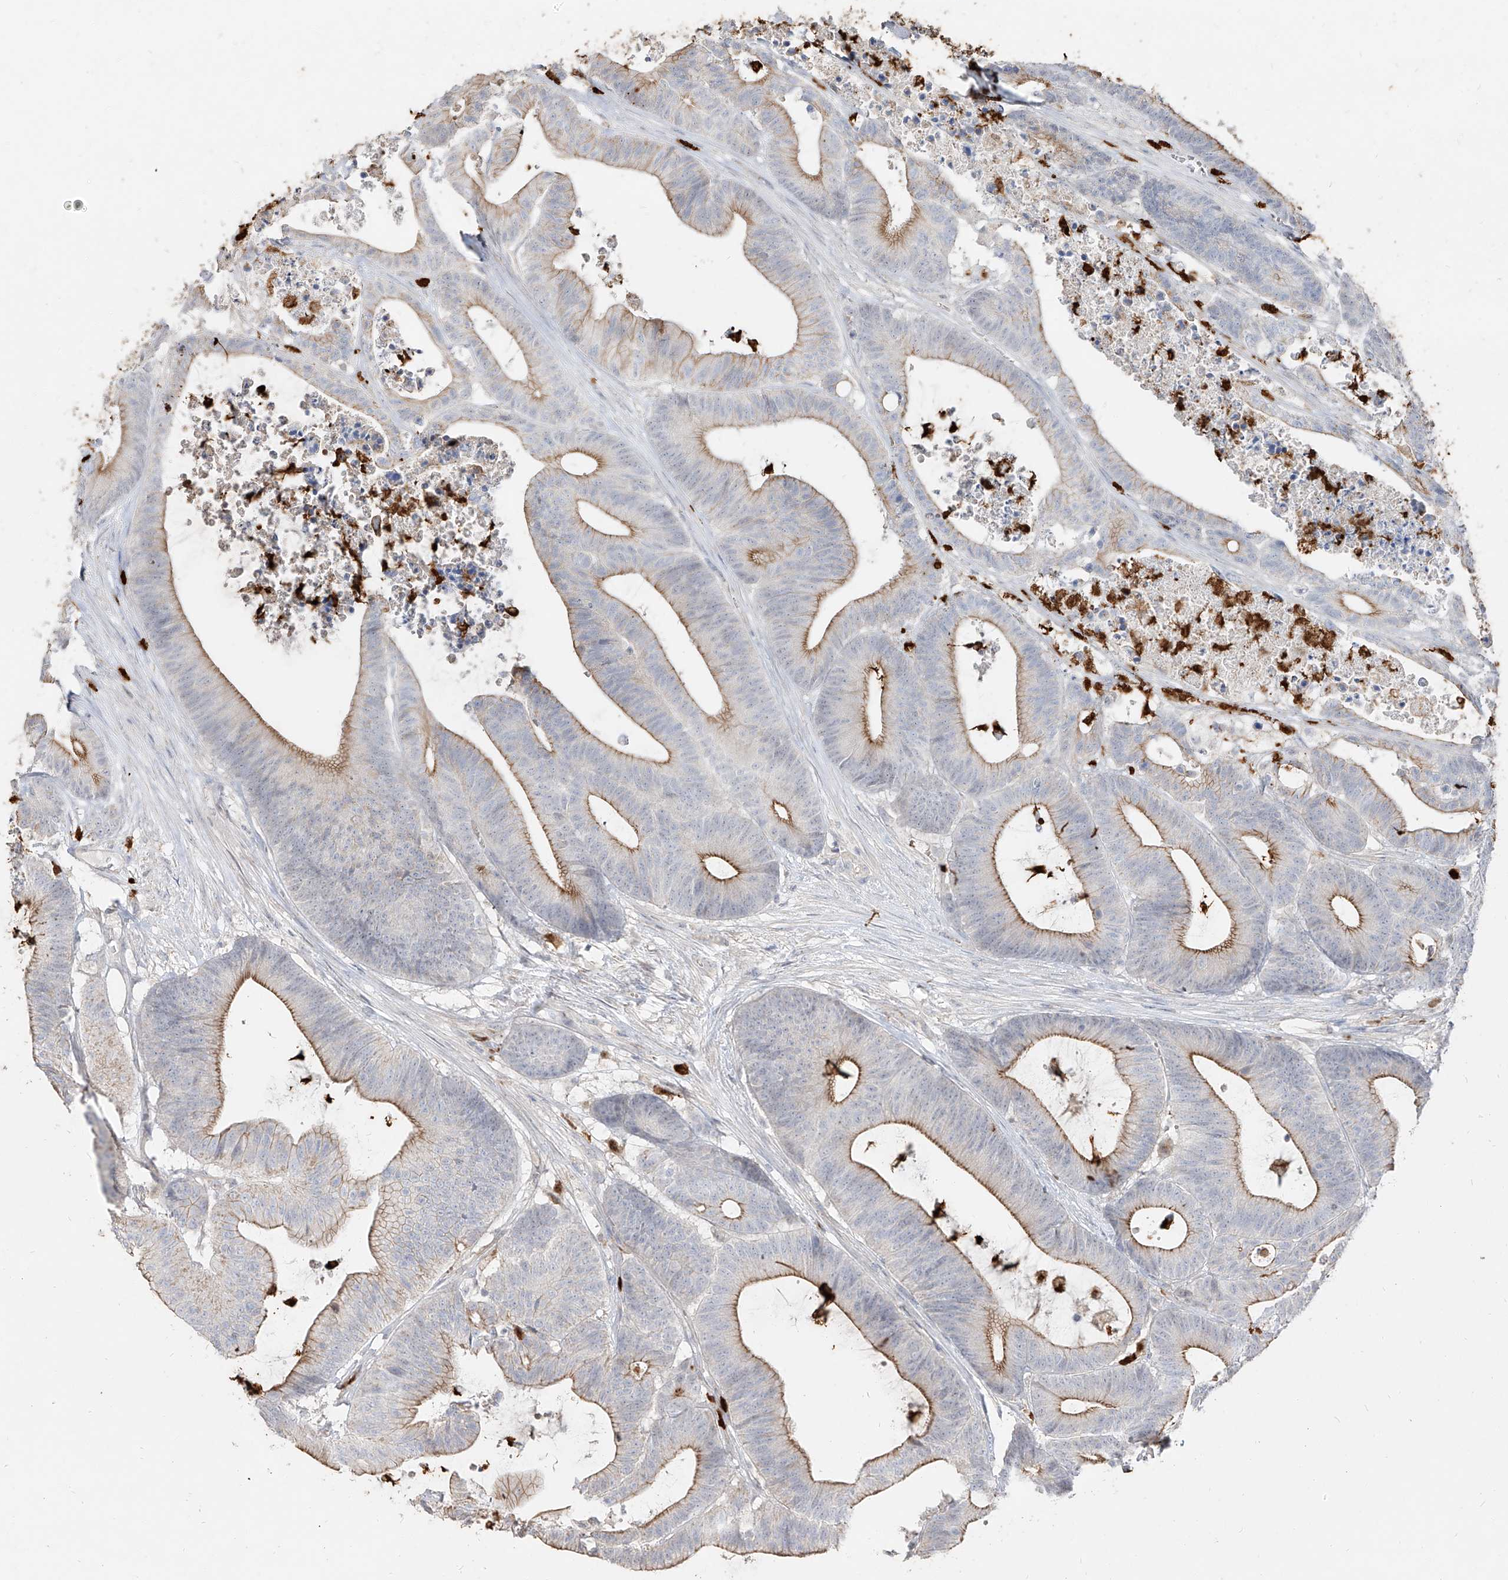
{"staining": {"intensity": "moderate", "quantity": "25%-75%", "location": "cytoplasmic/membranous"}, "tissue": "colorectal cancer", "cell_type": "Tumor cells", "image_type": "cancer", "snomed": [{"axis": "morphology", "description": "Adenocarcinoma, NOS"}, {"axis": "topography", "description": "Colon"}], "caption": "Human adenocarcinoma (colorectal) stained for a protein (brown) exhibits moderate cytoplasmic/membranous positive expression in about 25%-75% of tumor cells.", "gene": "ZNF227", "patient": {"sex": "female", "age": 84}}